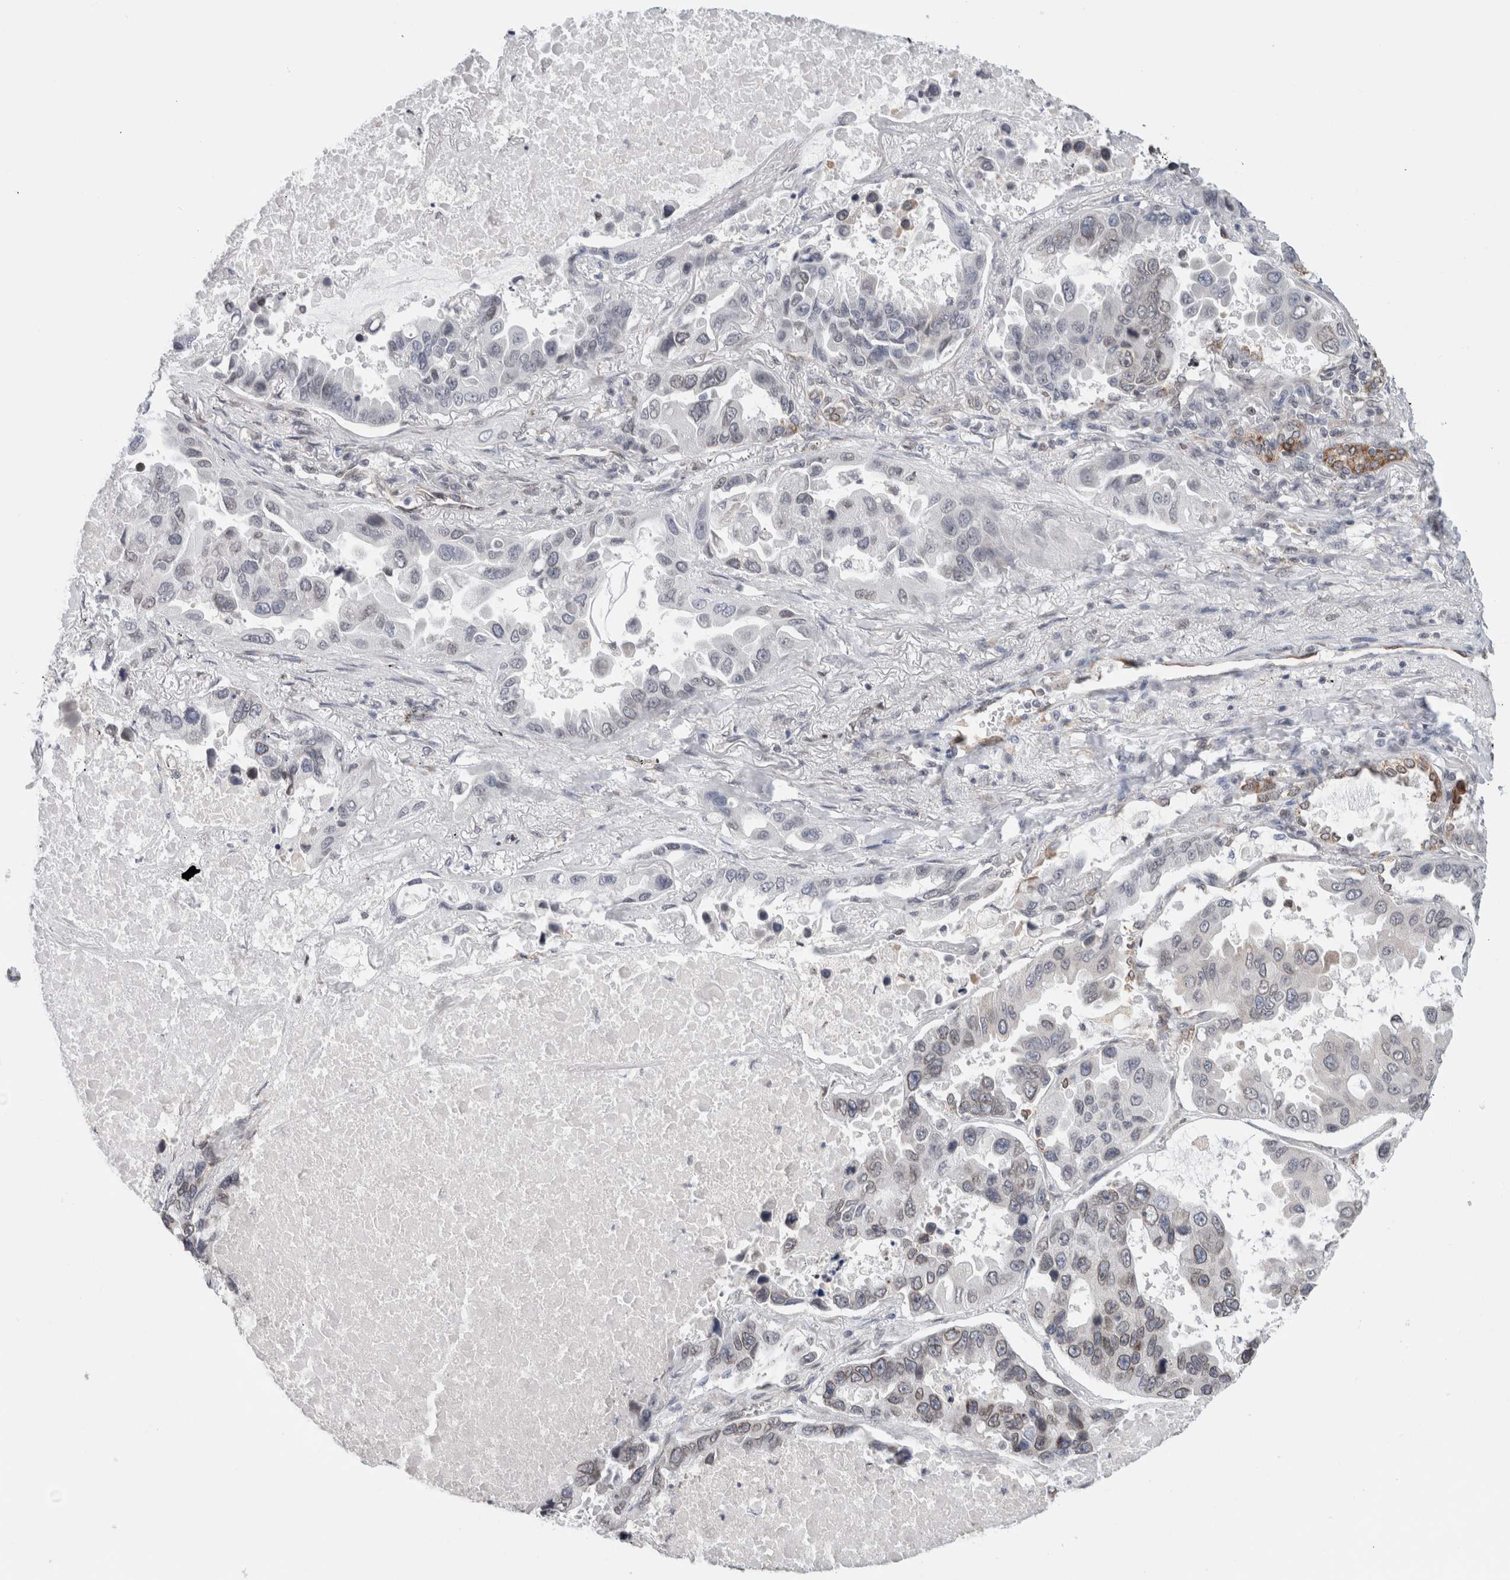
{"staining": {"intensity": "moderate", "quantity": "<25%", "location": "cytoplasmic/membranous,nuclear"}, "tissue": "lung cancer", "cell_type": "Tumor cells", "image_type": "cancer", "snomed": [{"axis": "morphology", "description": "Adenocarcinoma, NOS"}, {"axis": "topography", "description": "Lung"}], "caption": "Lung cancer (adenocarcinoma) was stained to show a protein in brown. There is low levels of moderate cytoplasmic/membranous and nuclear staining in about <25% of tumor cells.", "gene": "RBMX2", "patient": {"sex": "male", "age": 64}}